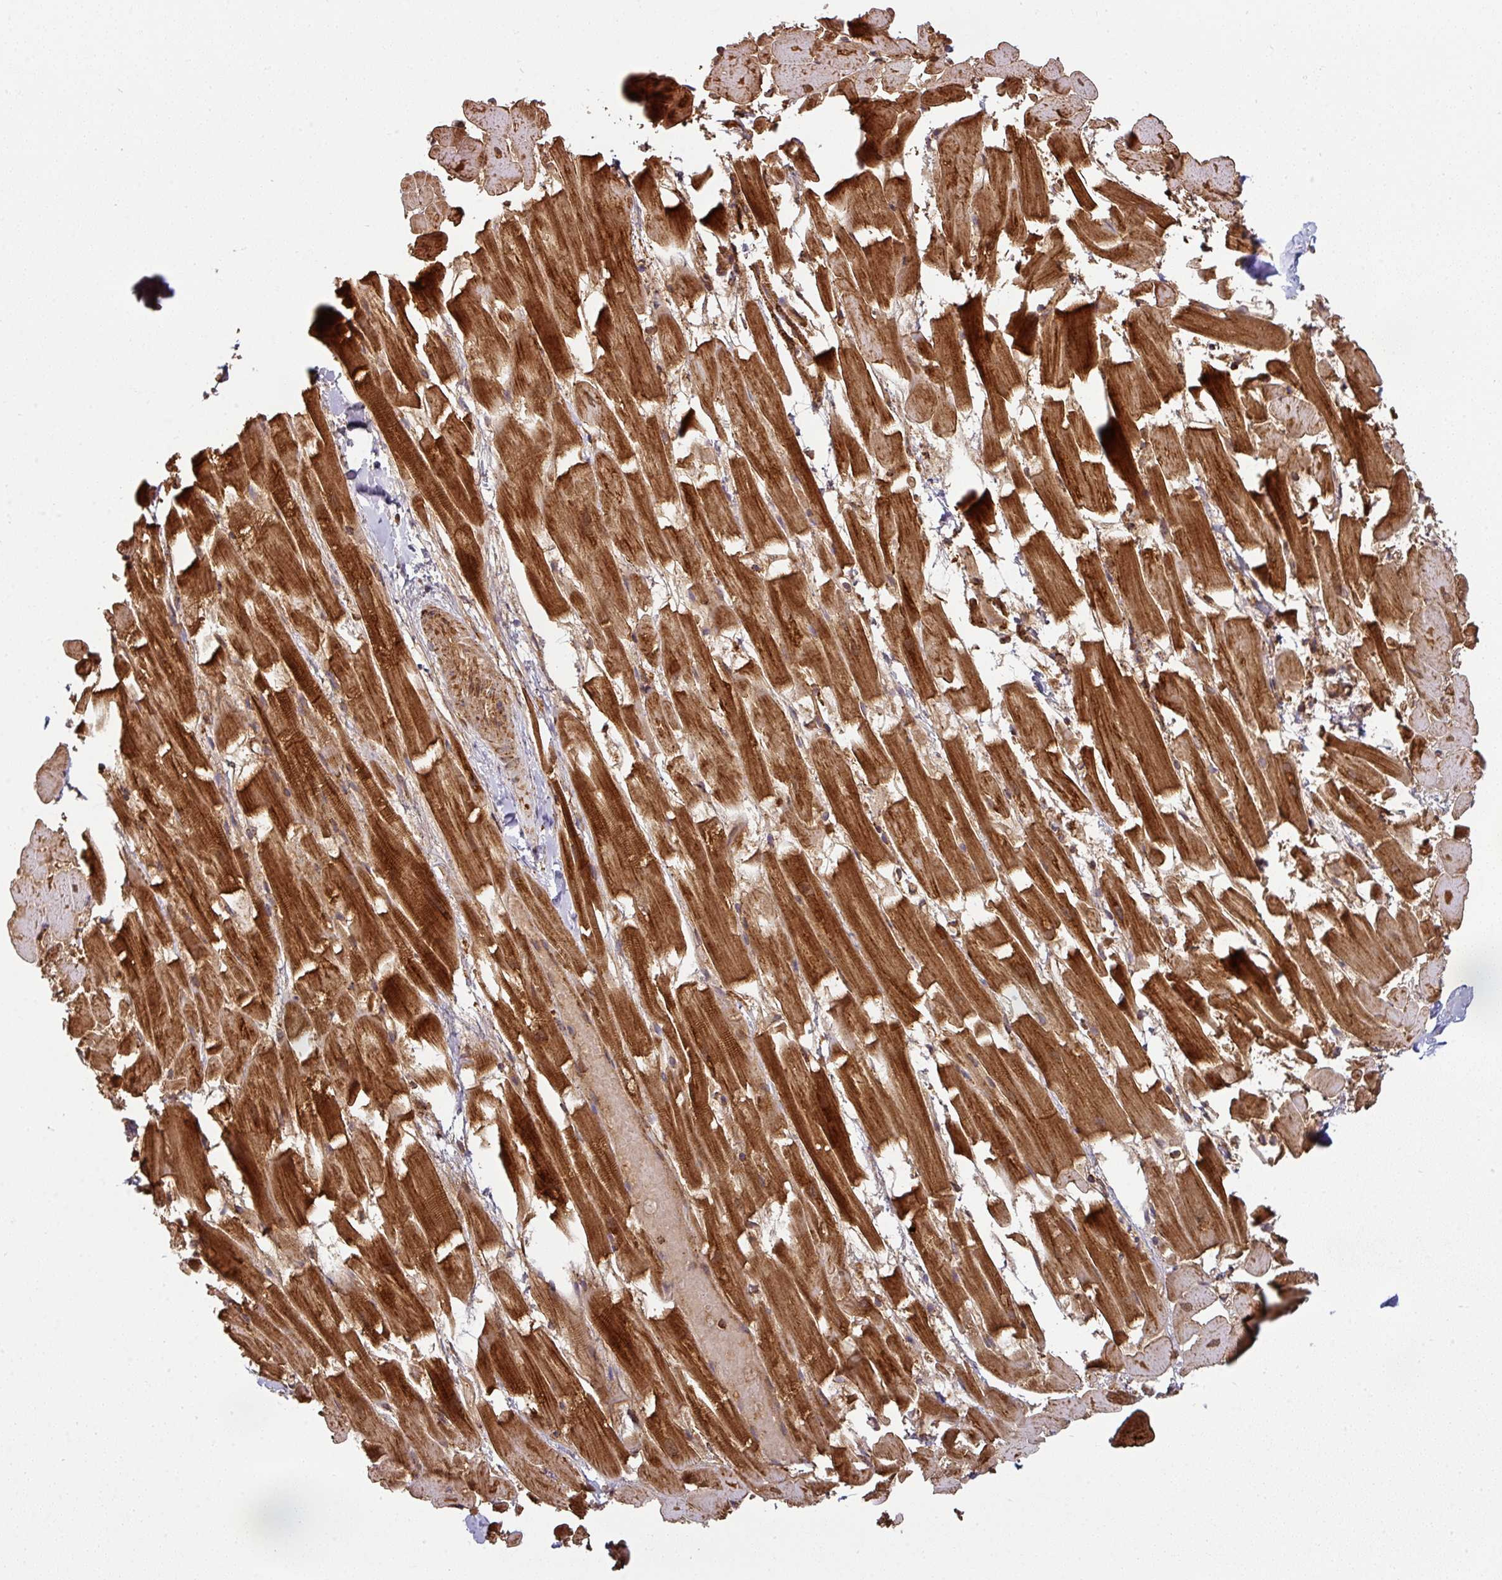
{"staining": {"intensity": "strong", "quantity": ">75%", "location": "cytoplasmic/membranous"}, "tissue": "heart muscle", "cell_type": "Cardiomyocytes", "image_type": "normal", "snomed": [{"axis": "morphology", "description": "Normal tissue, NOS"}, {"axis": "topography", "description": "Heart"}], "caption": "Immunohistochemical staining of unremarkable human heart muscle exhibits strong cytoplasmic/membranous protein expression in about >75% of cardiomyocytes.", "gene": "TRAP1", "patient": {"sex": "male", "age": 37}}